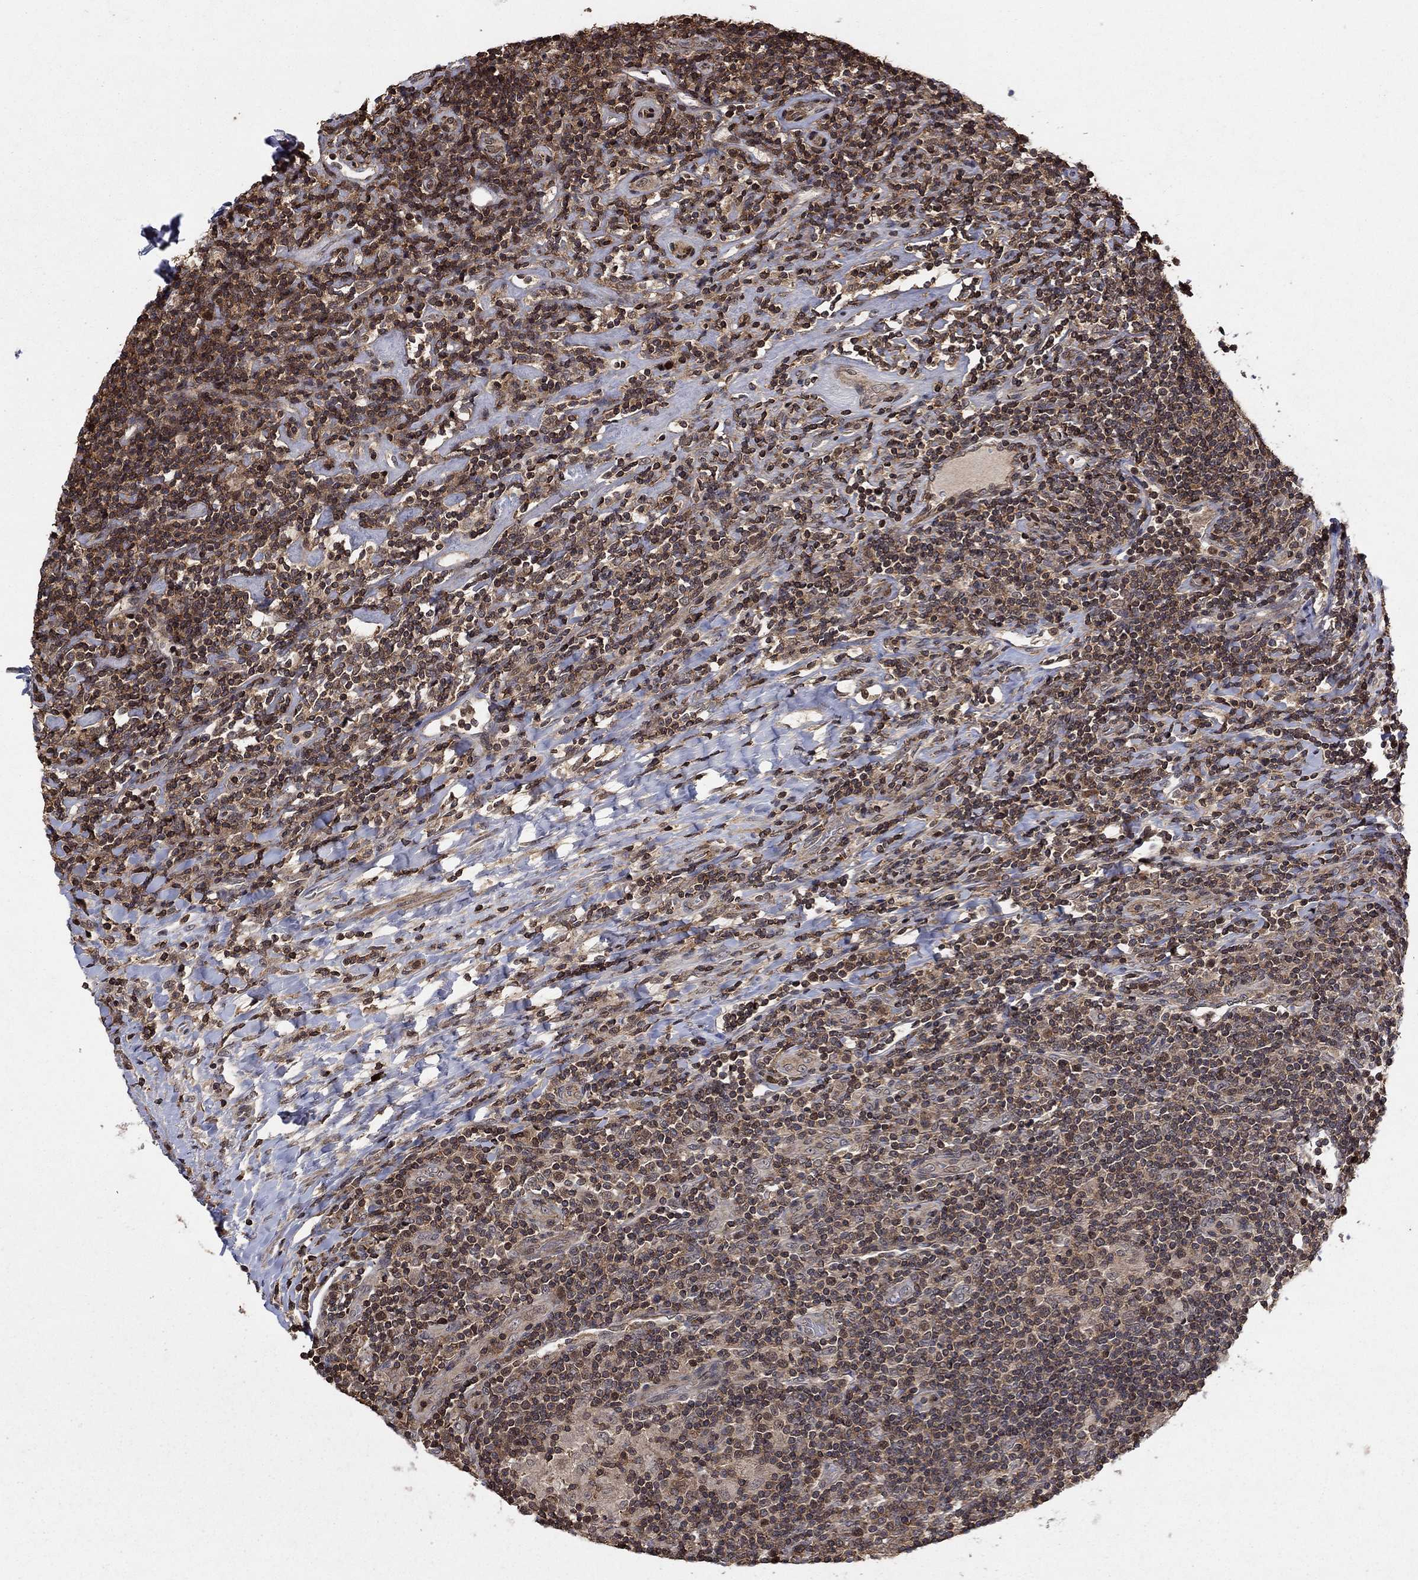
{"staining": {"intensity": "weak", "quantity": "25%-75%", "location": "cytoplasmic/membranous"}, "tissue": "lymphoma", "cell_type": "Tumor cells", "image_type": "cancer", "snomed": [{"axis": "morphology", "description": "Hodgkin's disease, NOS"}, {"axis": "topography", "description": "Lymph node"}], "caption": "Hodgkin's disease stained for a protein exhibits weak cytoplasmic/membranous positivity in tumor cells.", "gene": "CCDC66", "patient": {"sex": "male", "age": 40}}